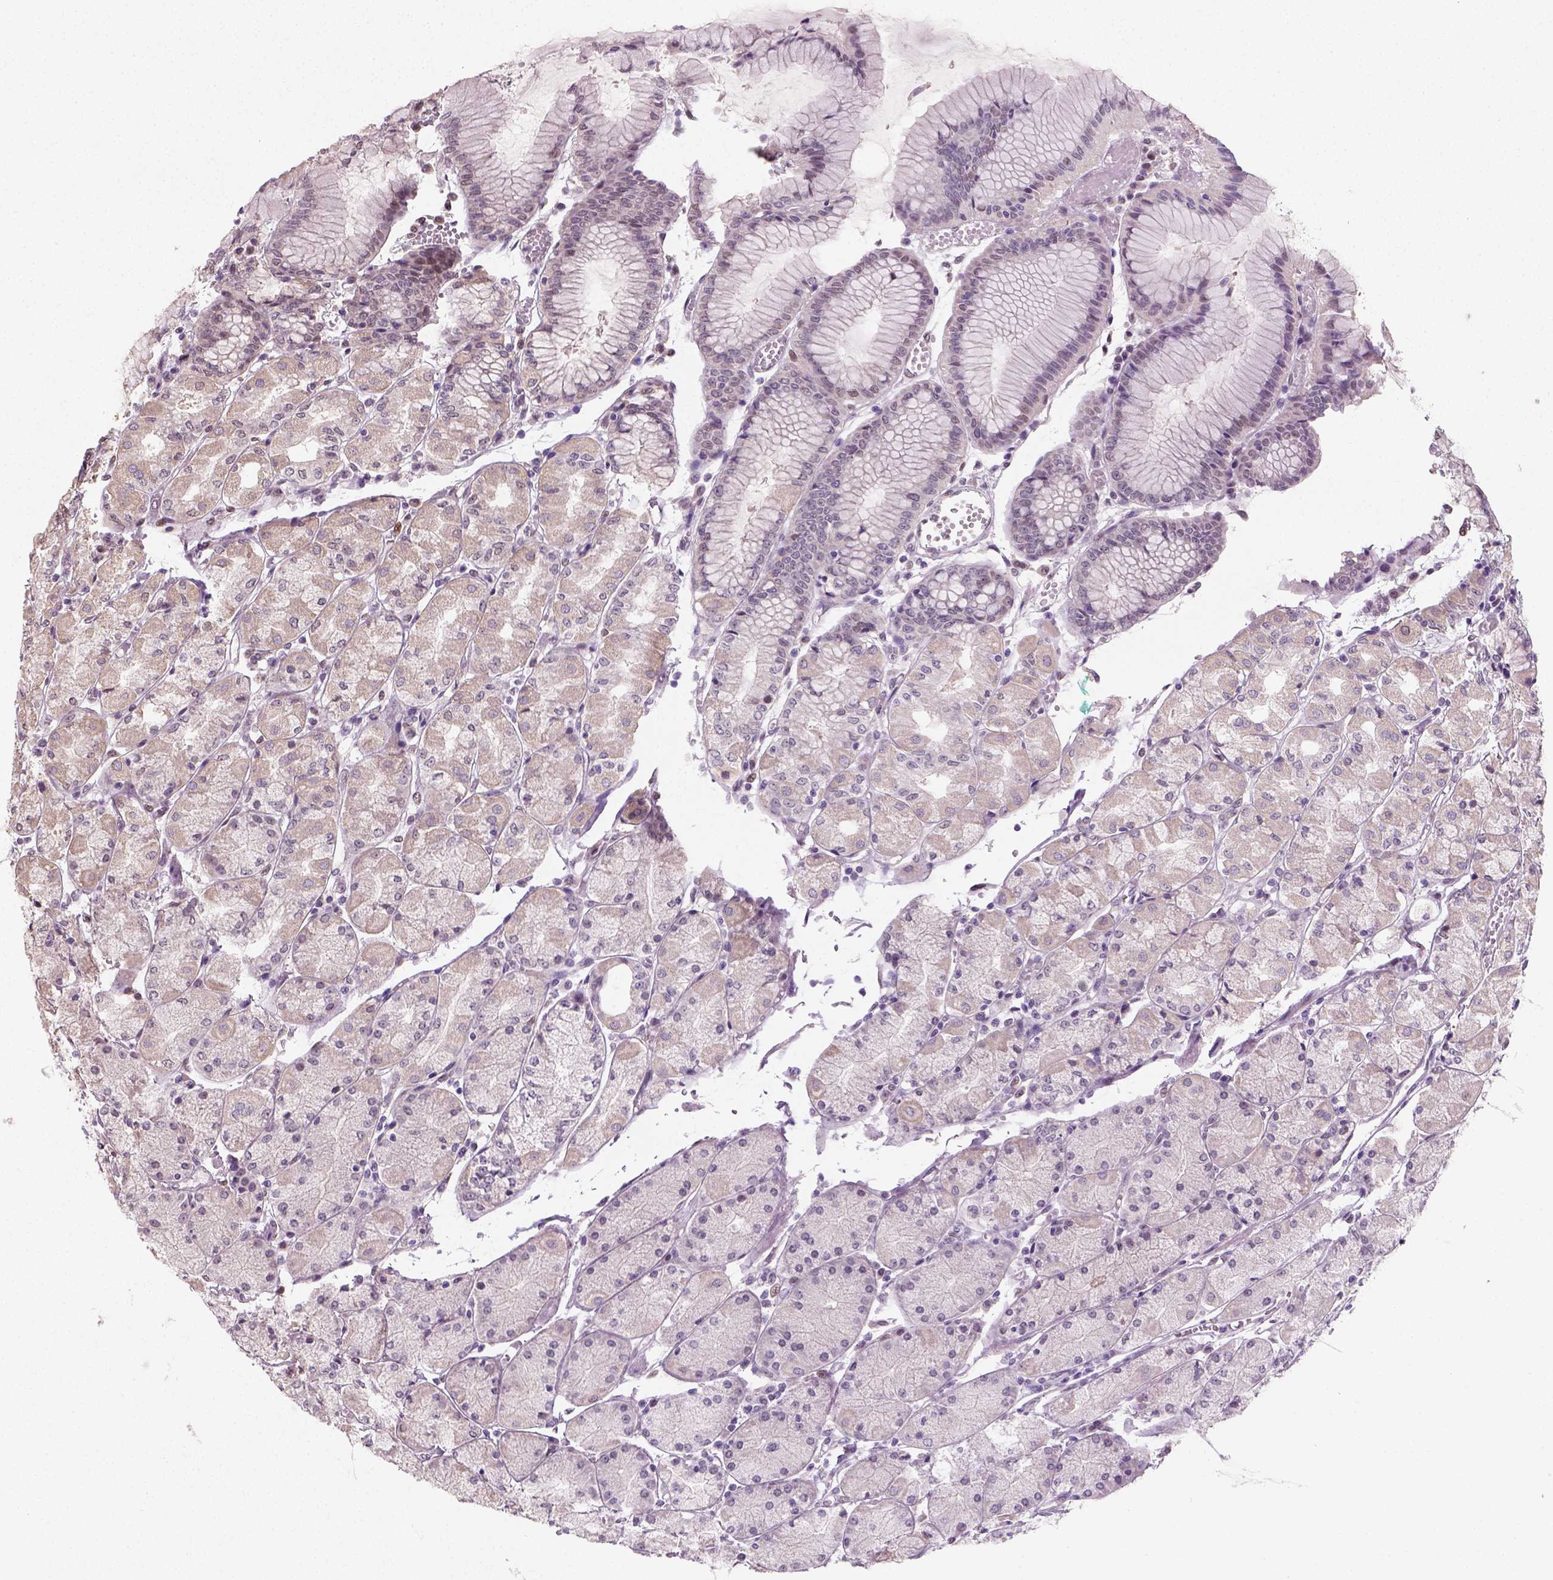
{"staining": {"intensity": "weak", "quantity": "25%-75%", "location": "cytoplasmic/membranous"}, "tissue": "stomach", "cell_type": "Glandular cells", "image_type": "normal", "snomed": [{"axis": "morphology", "description": "Normal tissue, NOS"}, {"axis": "topography", "description": "Stomach, upper"}], "caption": "This histopathology image reveals immunohistochemistry (IHC) staining of unremarkable stomach, with low weak cytoplasmic/membranous staining in about 25%-75% of glandular cells.", "gene": "C1orf112", "patient": {"sex": "male", "age": 69}}